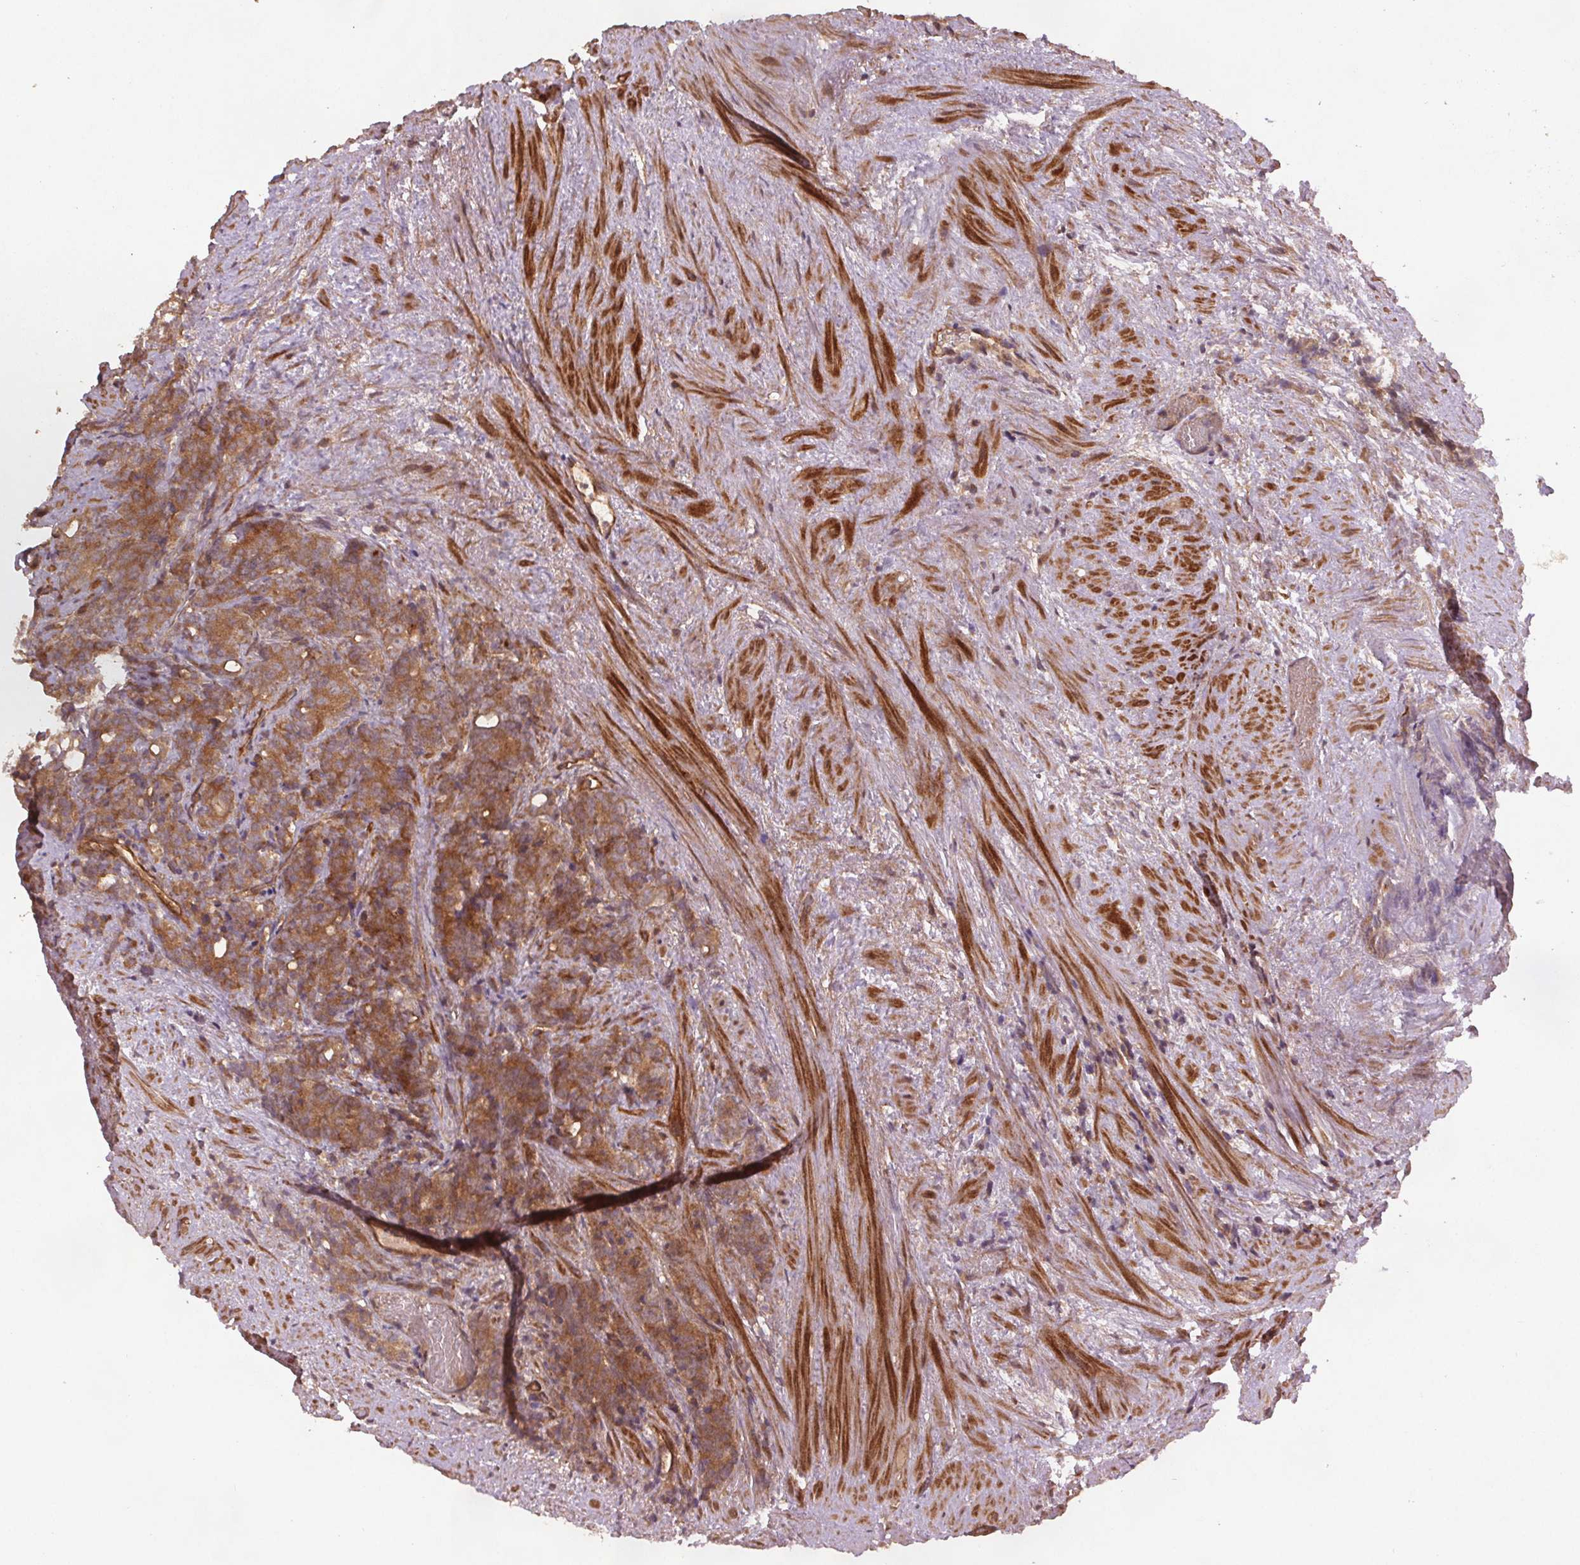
{"staining": {"intensity": "moderate", "quantity": ">75%", "location": "cytoplasmic/membranous"}, "tissue": "prostate cancer", "cell_type": "Tumor cells", "image_type": "cancer", "snomed": [{"axis": "morphology", "description": "Adenocarcinoma, High grade"}, {"axis": "topography", "description": "Prostate"}], "caption": "Protein analysis of prostate cancer tissue shows moderate cytoplasmic/membranous positivity in approximately >75% of tumor cells. (DAB IHC with brightfield microscopy, high magnification).", "gene": "SEC14L2", "patient": {"sex": "male", "age": 84}}